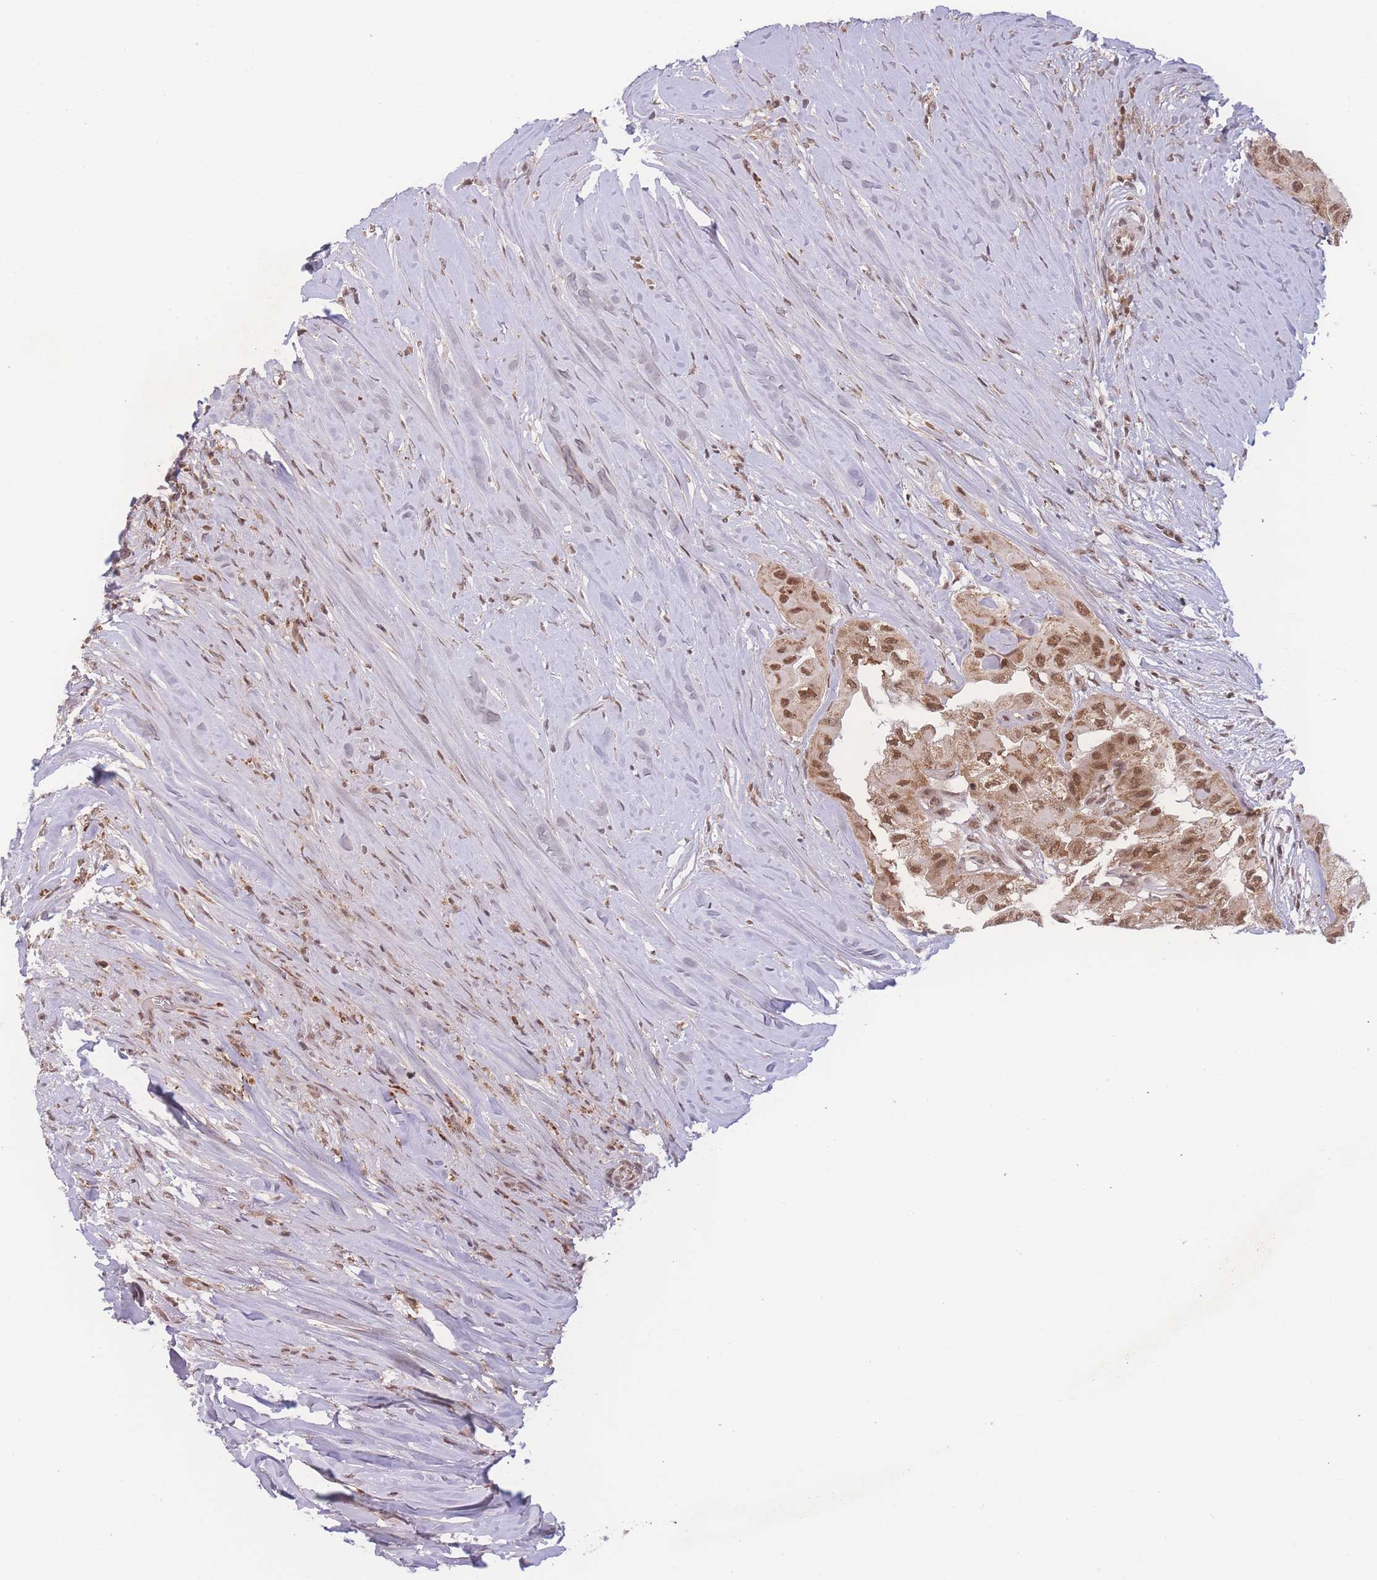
{"staining": {"intensity": "moderate", "quantity": ">75%", "location": "cytoplasmic/membranous,nuclear"}, "tissue": "thyroid cancer", "cell_type": "Tumor cells", "image_type": "cancer", "snomed": [{"axis": "morphology", "description": "Papillary adenocarcinoma, NOS"}, {"axis": "topography", "description": "Thyroid gland"}], "caption": "The immunohistochemical stain shows moderate cytoplasmic/membranous and nuclear expression in tumor cells of papillary adenocarcinoma (thyroid) tissue.", "gene": "RAVER1", "patient": {"sex": "female", "age": 59}}